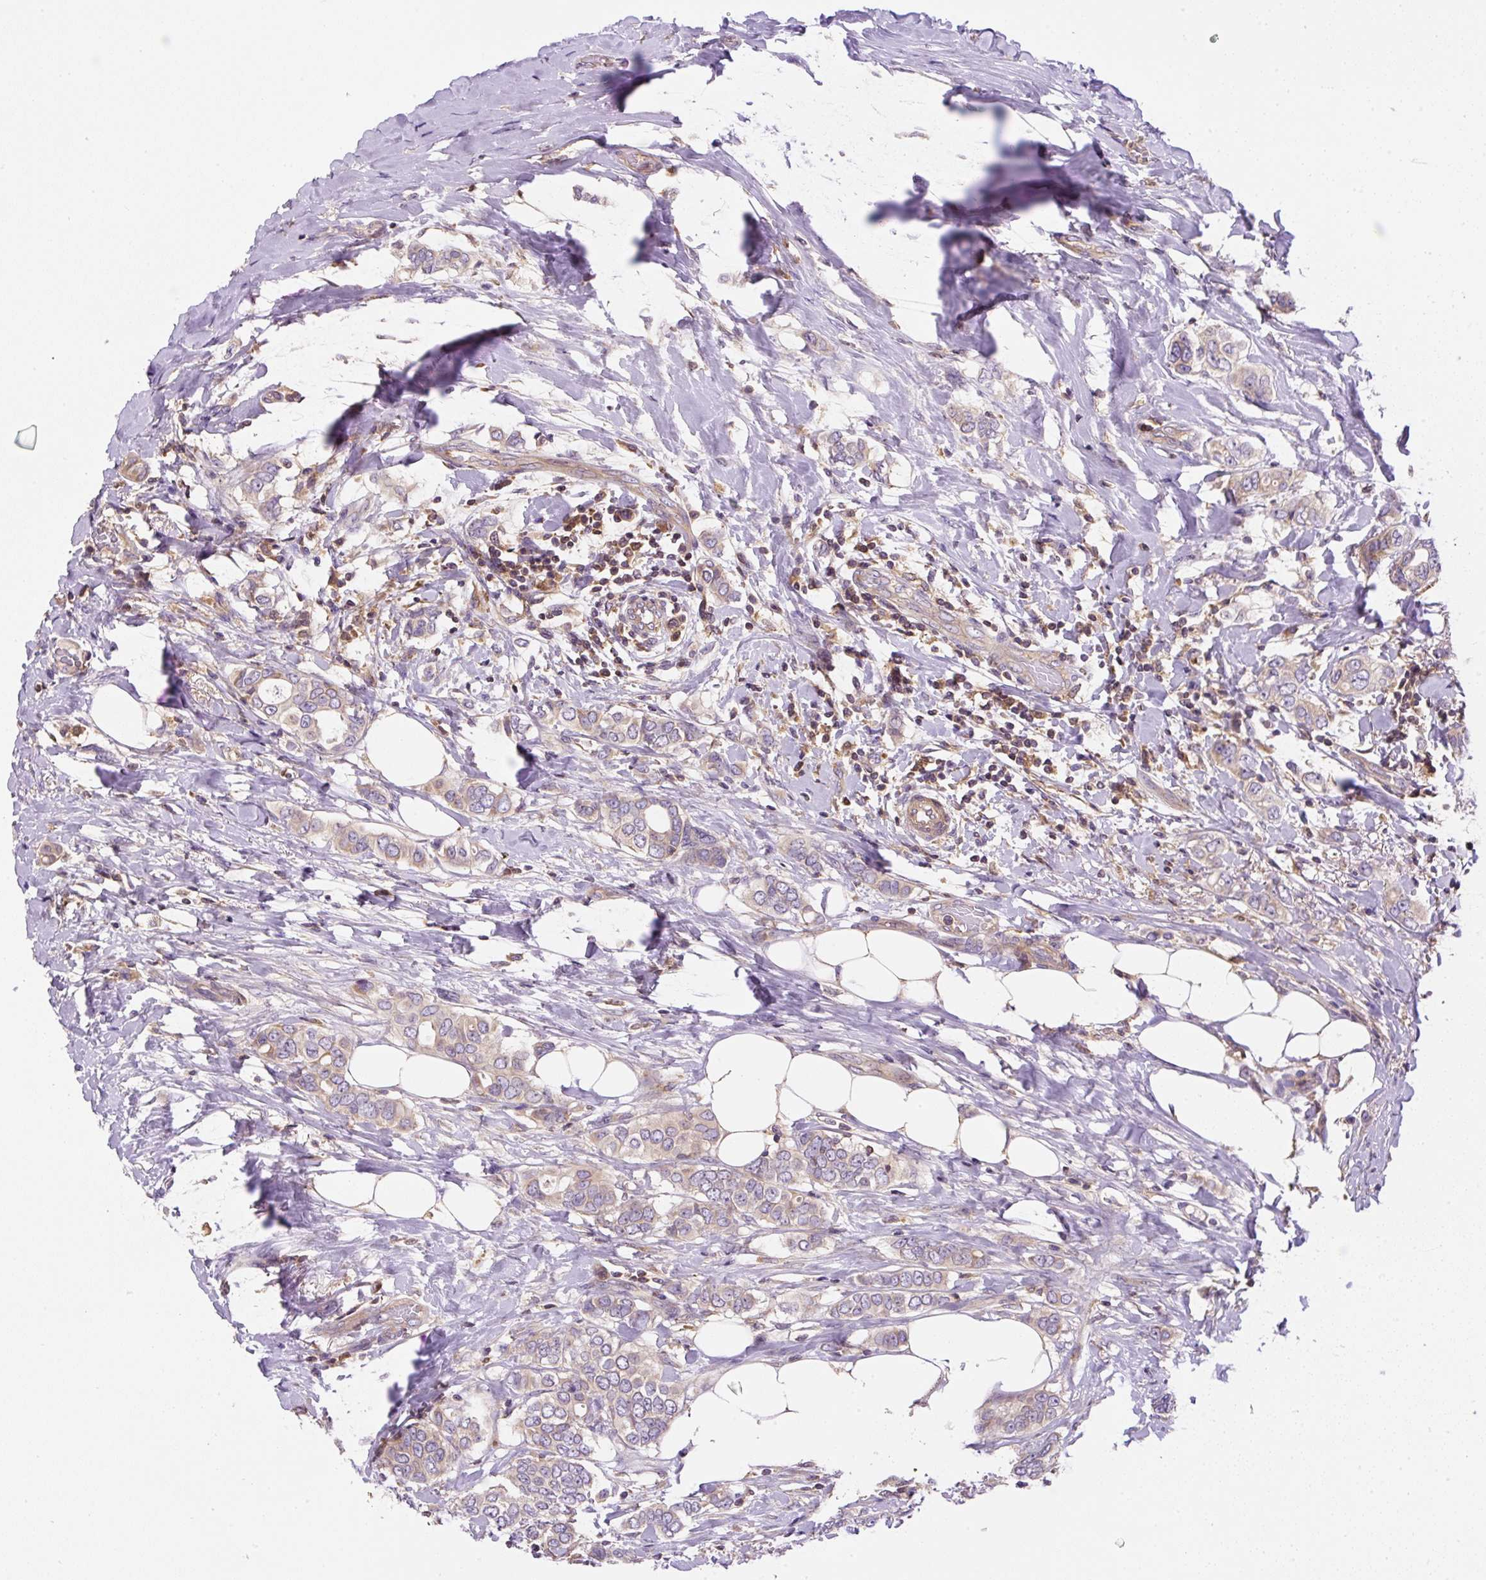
{"staining": {"intensity": "weak", "quantity": ">75%", "location": "cytoplasmic/membranous"}, "tissue": "breast cancer", "cell_type": "Tumor cells", "image_type": "cancer", "snomed": [{"axis": "morphology", "description": "Lobular carcinoma"}, {"axis": "topography", "description": "Breast"}], "caption": "Weak cytoplasmic/membranous positivity for a protein is seen in approximately >75% of tumor cells of breast cancer using IHC.", "gene": "CCDC28A", "patient": {"sex": "female", "age": 51}}